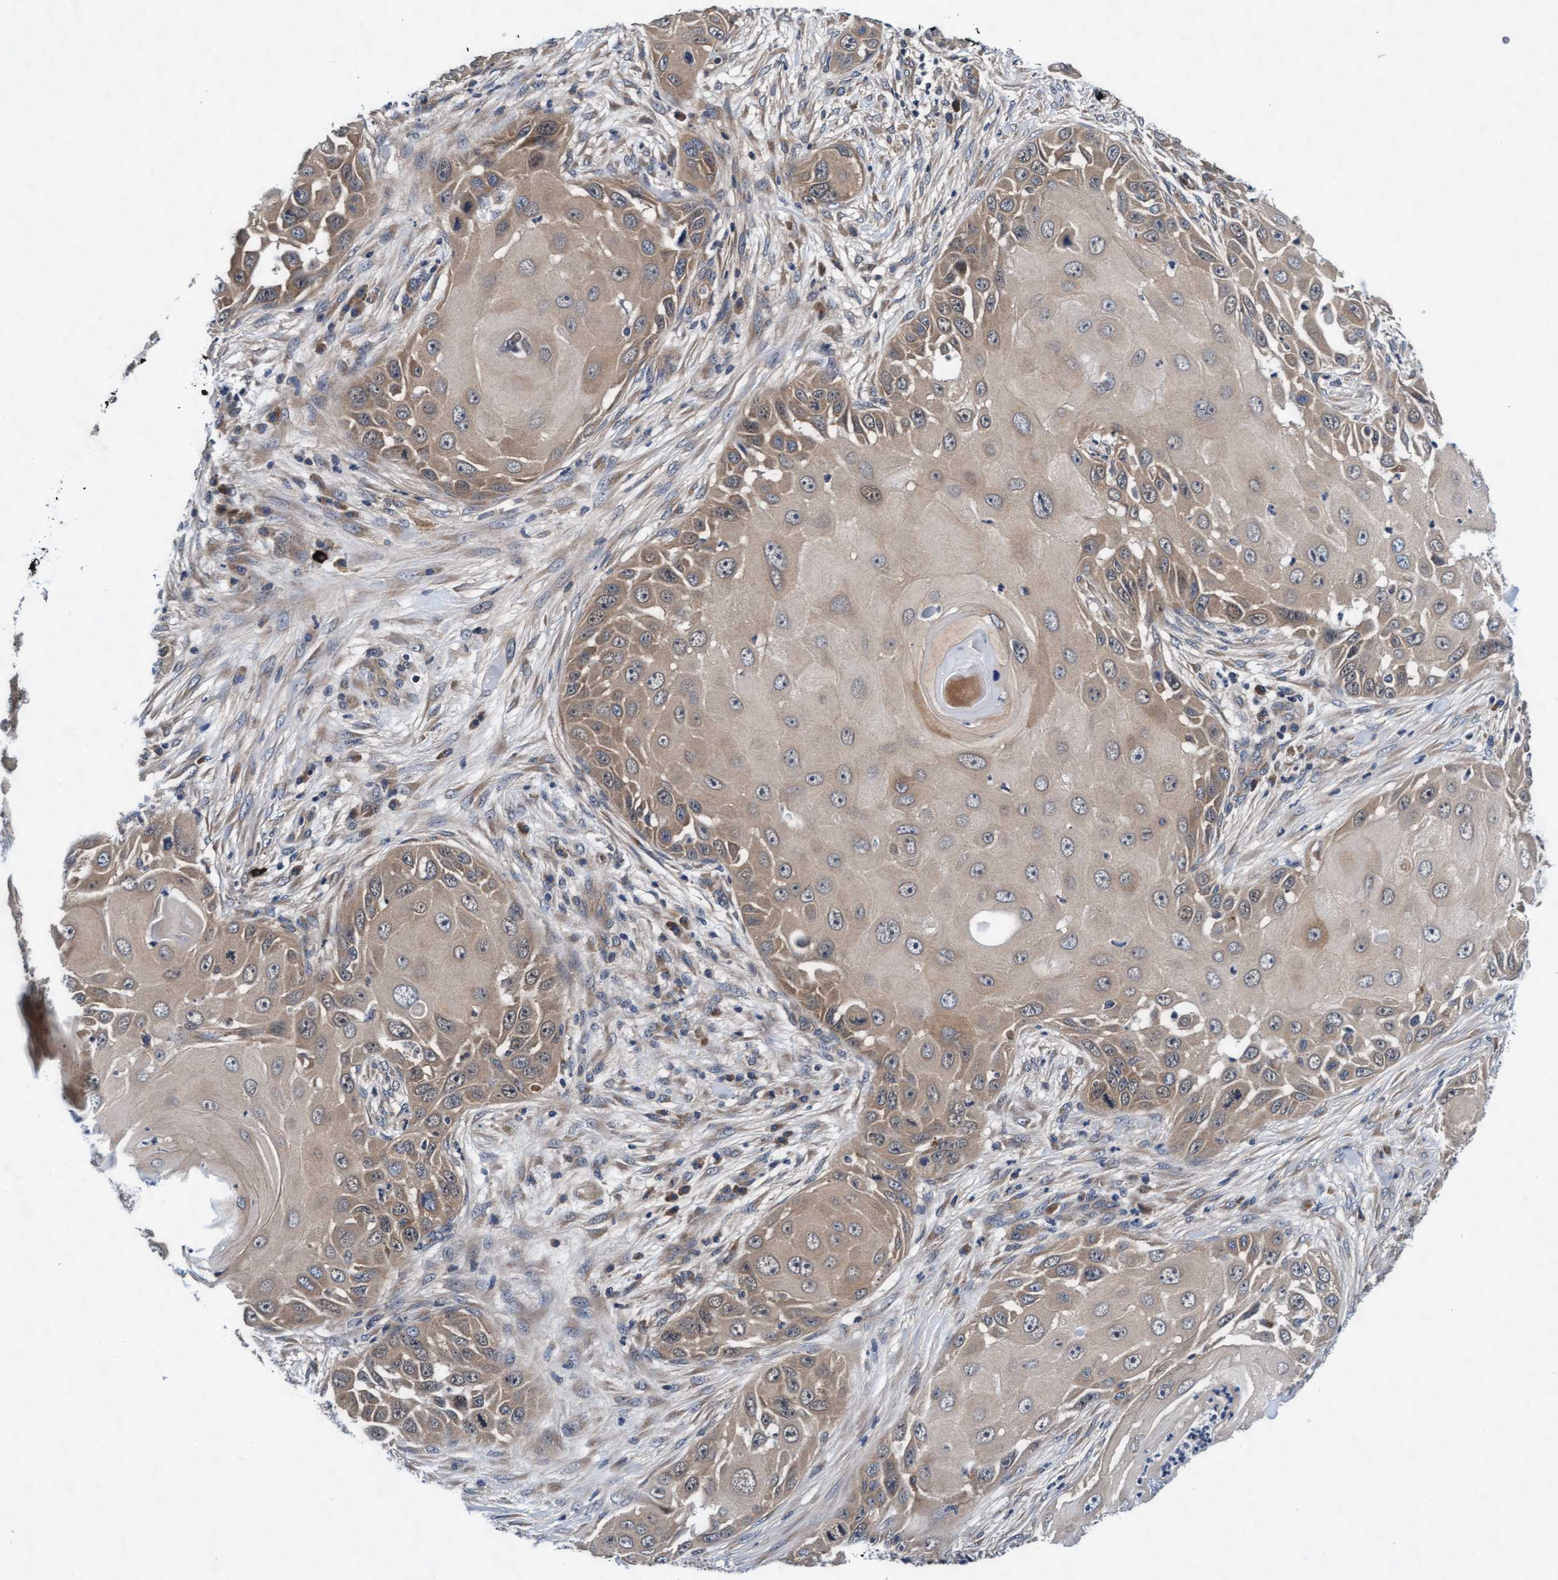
{"staining": {"intensity": "weak", "quantity": "25%-75%", "location": "cytoplasmic/membranous"}, "tissue": "skin cancer", "cell_type": "Tumor cells", "image_type": "cancer", "snomed": [{"axis": "morphology", "description": "Squamous cell carcinoma, NOS"}, {"axis": "topography", "description": "Skin"}], "caption": "Immunohistochemistry micrograph of neoplastic tissue: skin cancer stained using immunohistochemistry (IHC) demonstrates low levels of weak protein expression localized specifically in the cytoplasmic/membranous of tumor cells, appearing as a cytoplasmic/membranous brown color.", "gene": "EFCAB13", "patient": {"sex": "female", "age": 44}}